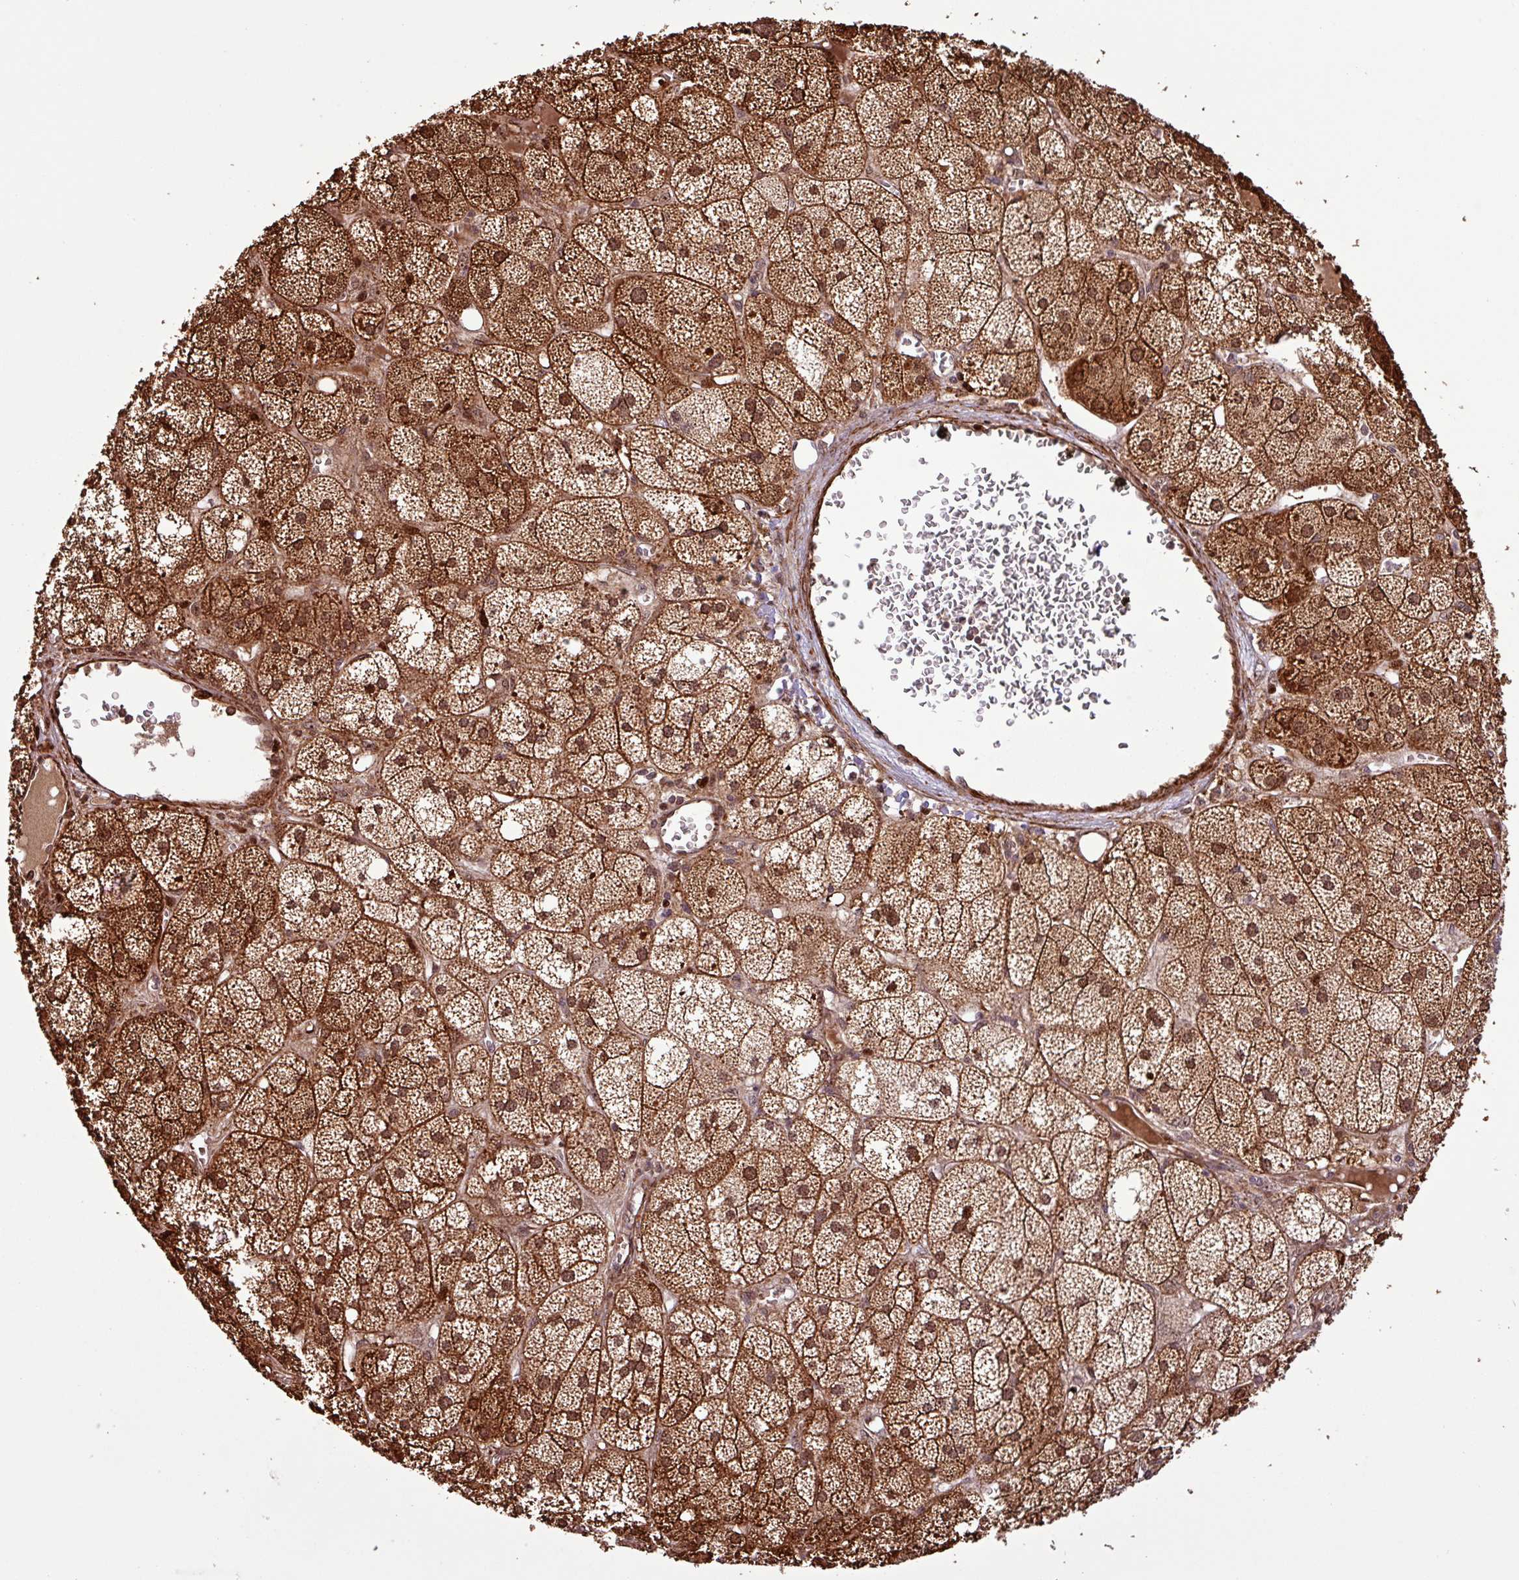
{"staining": {"intensity": "strong", "quantity": ">75%", "location": "cytoplasmic/membranous,nuclear"}, "tissue": "adrenal gland", "cell_type": "Glandular cells", "image_type": "normal", "snomed": [{"axis": "morphology", "description": "Normal tissue, NOS"}, {"axis": "topography", "description": "Adrenal gland"}], "caption": "Unremarkable adrenal gland was stained to show a protein in brown. There is high levels of strong cytoplasmic/membranous,nuclear expression in about >75% of glandular cells. (DAB (3,3'-diaminobenzidine) = brown stain, brightfield microscopy at high magnification).", "gene": "SLC22A24", "patient": {"sex": "female", "age": 61}}